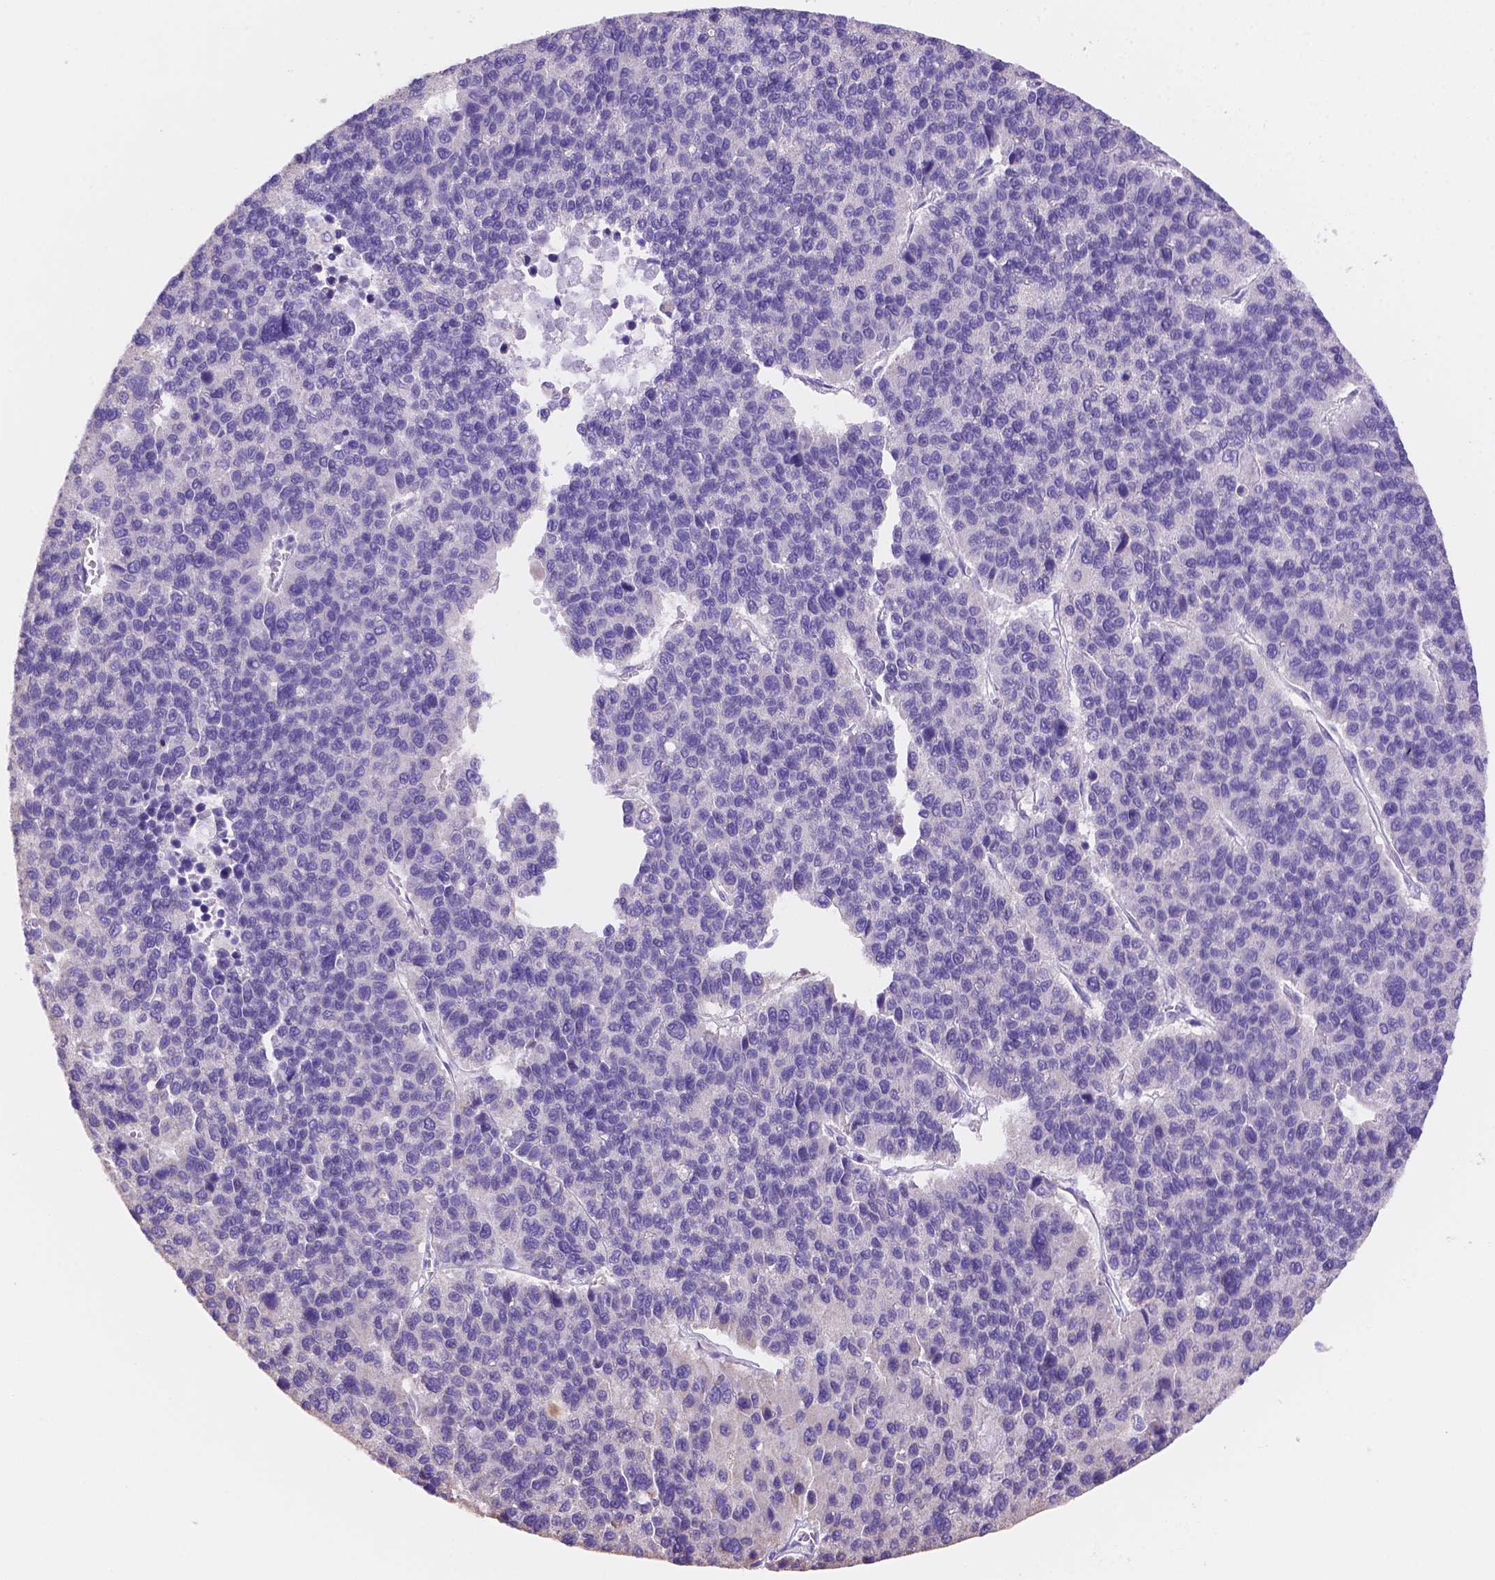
{"staining": {"intensity": "negative", "quantity": "none", "location": "none"}, "tissue": "liver cancer", "cell_type": "Tumor cells", "image_type": "cancer", "snomed": [{"axis": "morphology", "description": "Carcinoma, Hepatocellular, NOS"}, {"axis": "topography", "description": "Liver"}], "caption": "Human liver cancer (hepatocellular carcinoma) stained for a protein using IHC reveals no staining in tumor cells.", "gene": "NXPE2", "patient": {"sex": "female", "age": 41}}